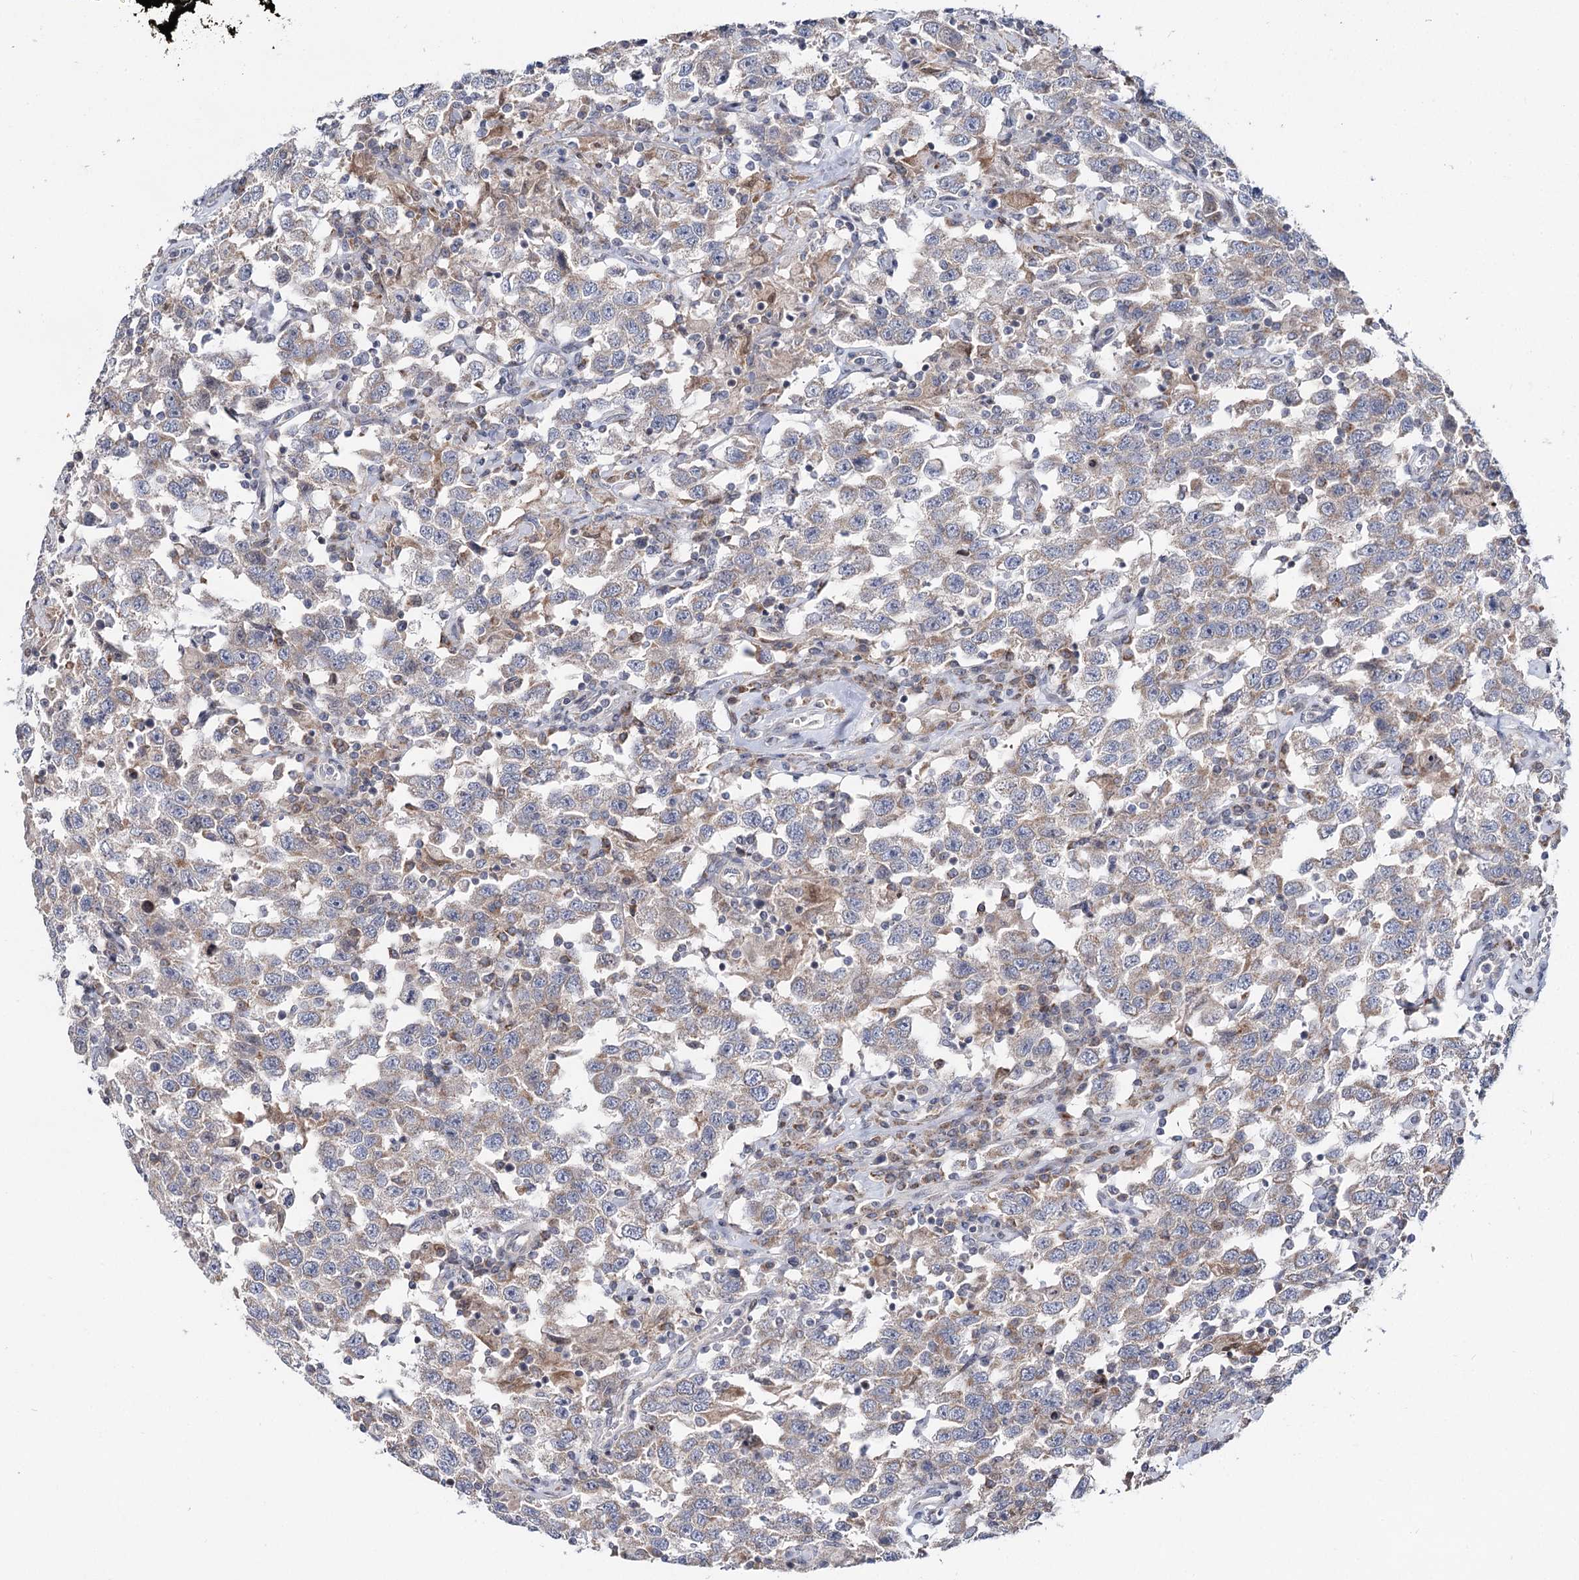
{"staining": {"intensity": "weak", "quantity": "25%-75%", "location": "cytoplasmic/membranous"}, "tissue": "testis cancer", "cell_type": "Tumor cells", "image_type": "cancer", "snomed": [{"axis": "morphology", "description": "Seminoma, NOS"}, {"axis": "topography", "description": "Testis"}], "caption": "This photomicrograph displays IHC staining of human testis cancer, with low weak cytoplasmic/membranous expression in about 25%-75% of tumor cells.", "gene": "PTGR1", "patient": {"sex": "male", "age": 41}}